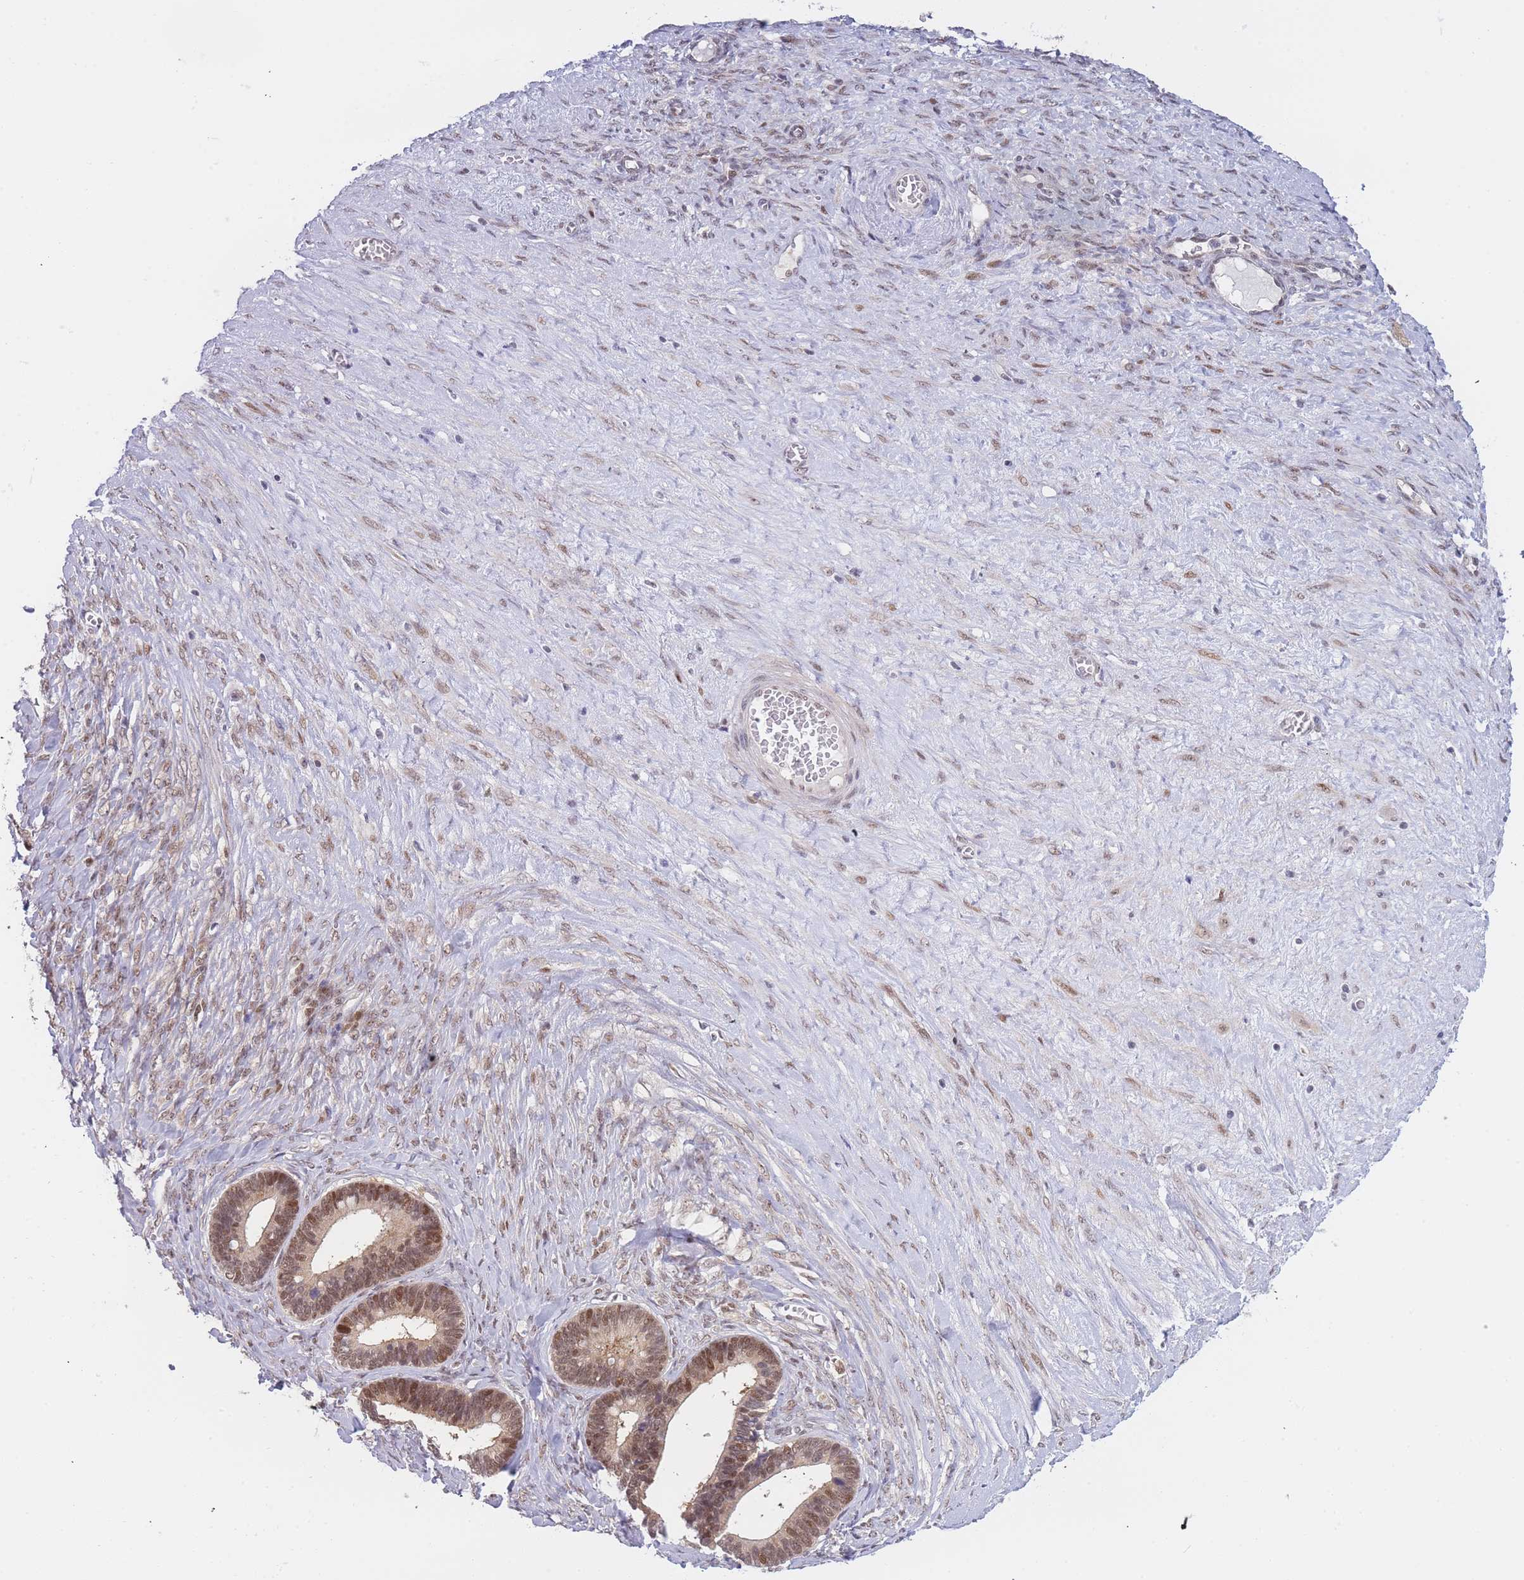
{"staining": {"intensity": "moderate", "quantity": ">75%", "location": "nuclear"}, "tissue": "ovarian cancer", "cell_type": "Tumor cells", "image_type": "cancer", "snomed": [{"axis": "morphology", "description": "Cystadenocarcinoma, serous, NOS"}, {"axis": "topography", "description": "Ovary"}], "caption": "Immunohistochemistry photomicrograph of neoplastic tissue: human ovarian cancer (serous cystadenocarcinoma) stained using immunohistochemistry shows medium levels of moderate protein expression localized specifically in the nuclear of tumor cells, appearing as a nuclear brown color.", "gene": "DEAF1", "patient": {"sex": "female", "age": 56}}